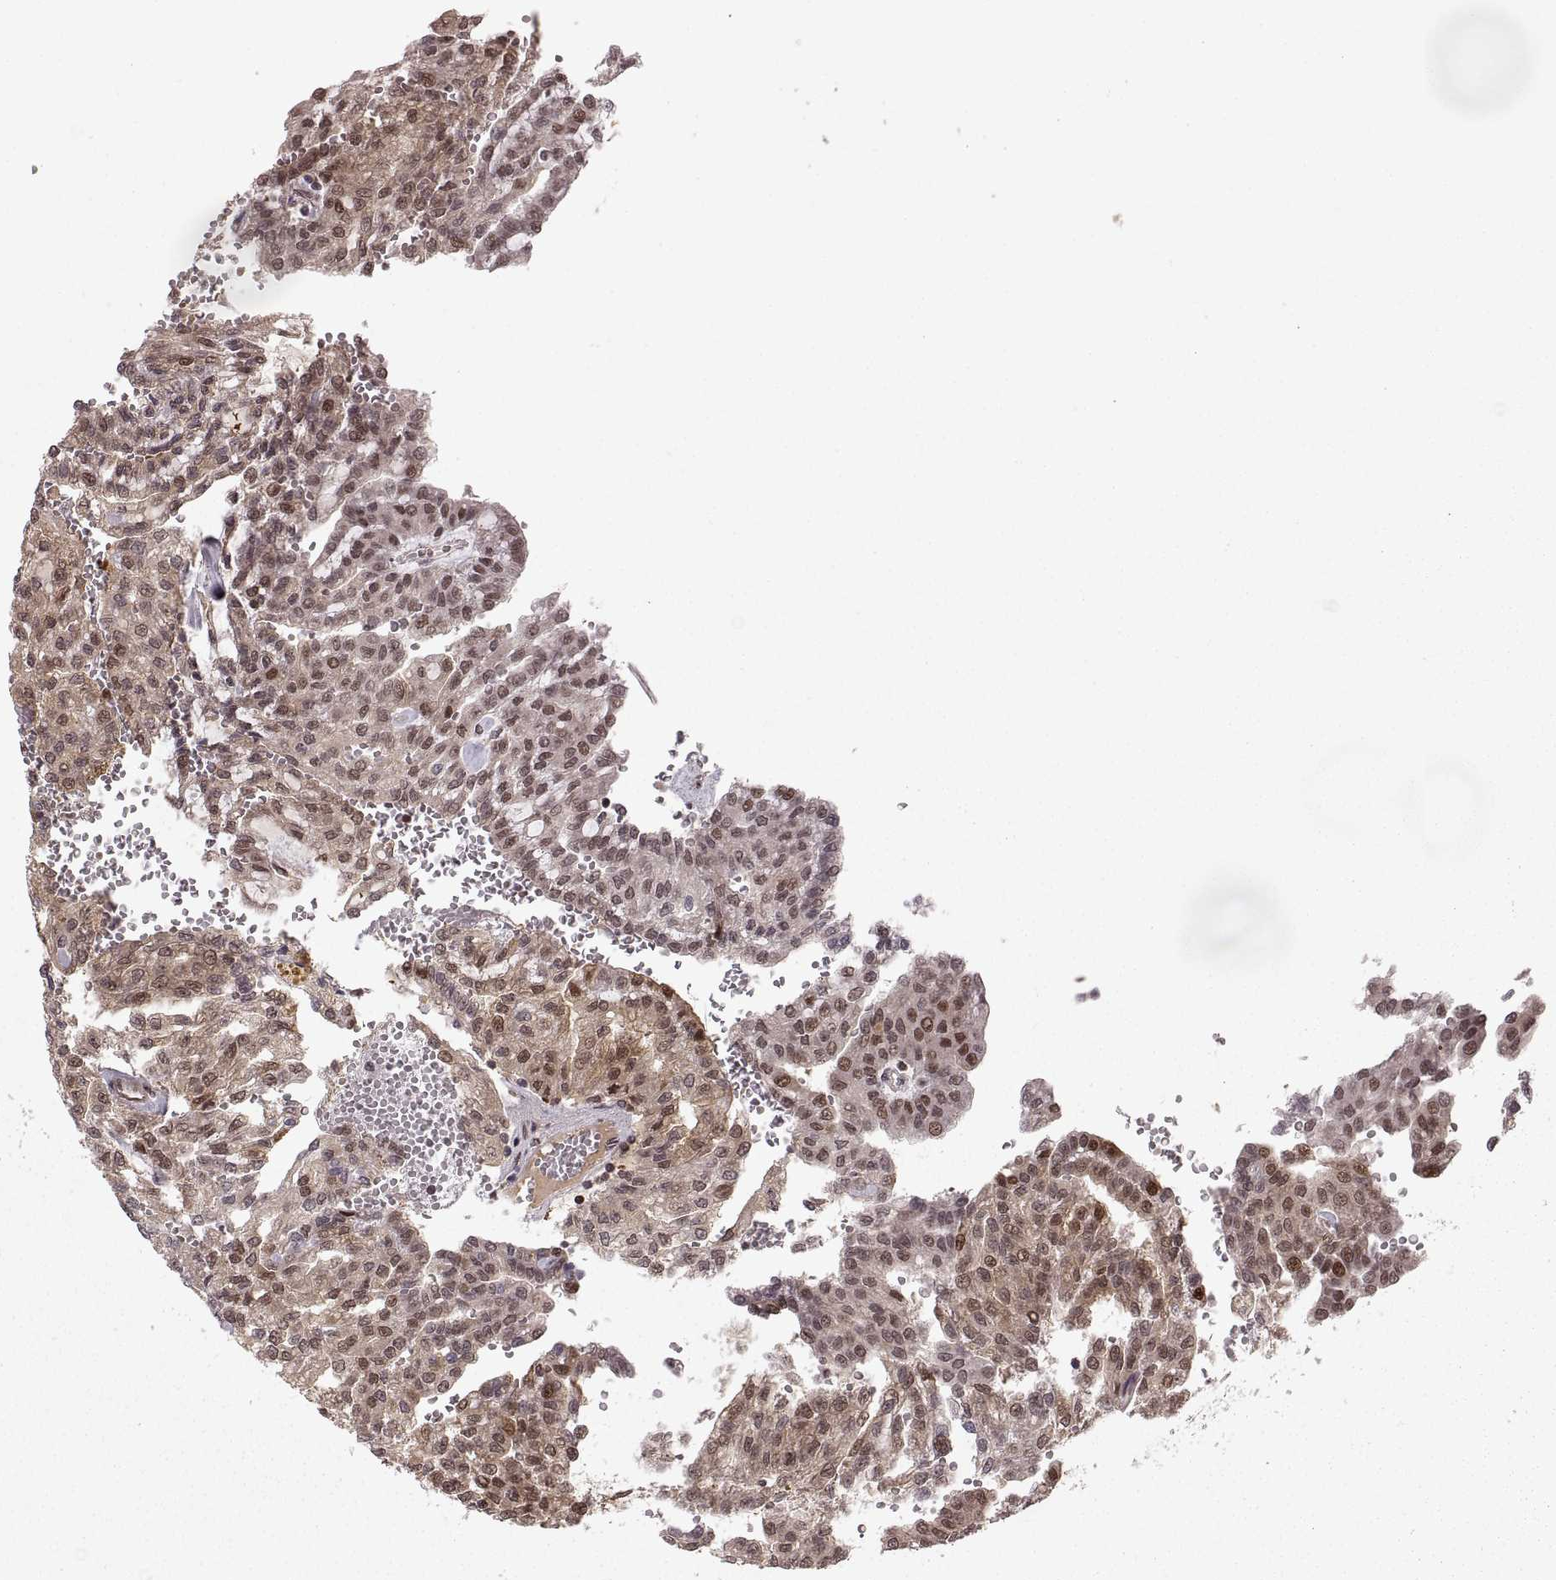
{"staining": {"intensity": "weak", "quantity": ">75%", "location": "cytoplasmic/membranous,nuclear"}, "tissue": "renal cancer", "cell_type": "Tumor cells", "image_type": "cancer", "snomed": [{"axis": "morphology", "description": "Adenocarcinoma, NOS"}, {"axis": "topography", "description": "Kidney"}], "caption": "Renal adenocarcinoma stained with DAB immunohistochemistry (IHC) displays low levels of weak cytoplasmic/membranous and nuclear expression in about >75% of tumor cells.", "gene": "DEDD", "patient": {"sex": "male", "age": 63}}